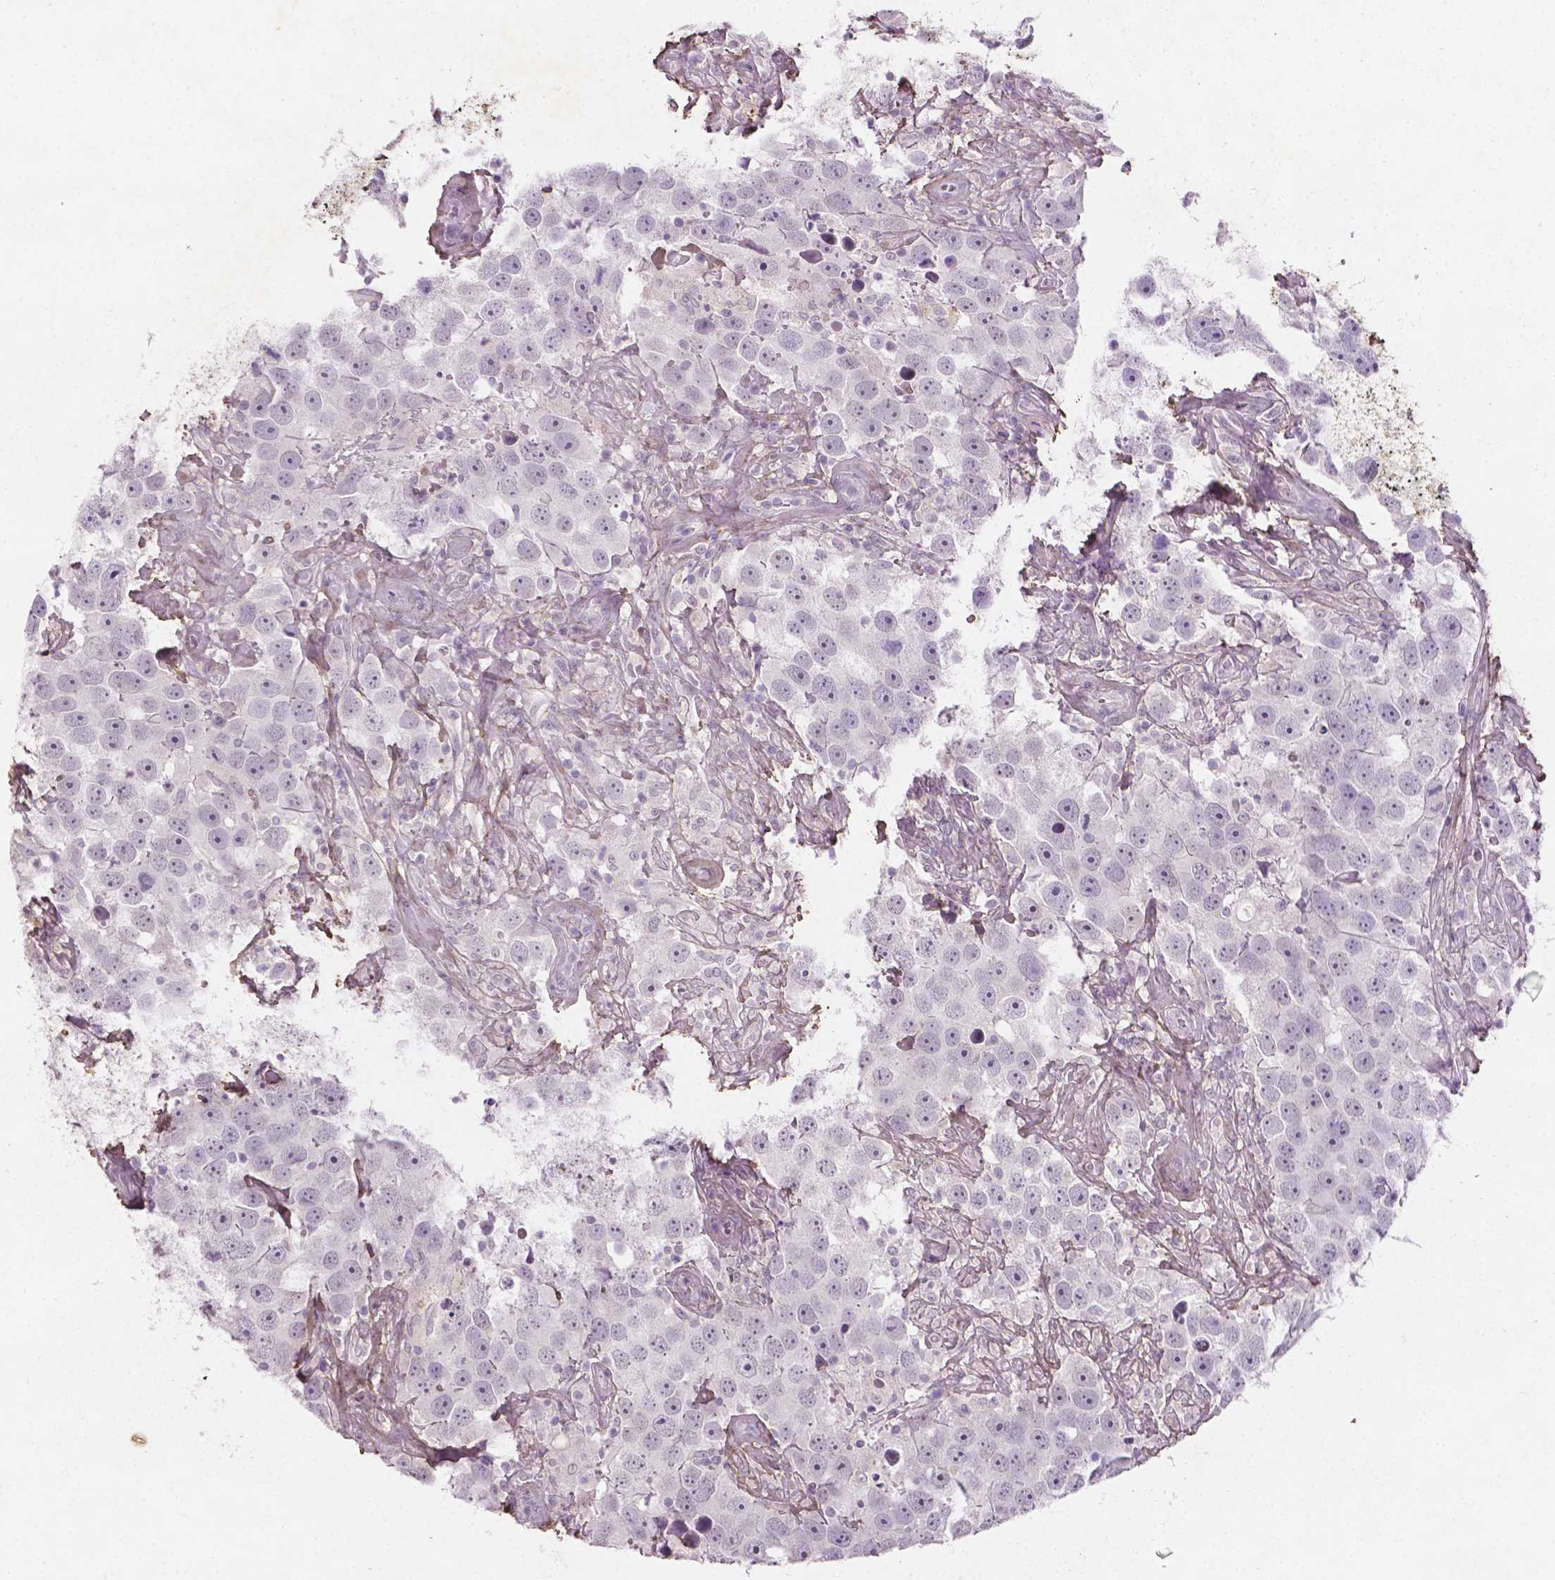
{"staining": {"intensity": "negative", "quantity": "none", "location": "none"}, "tissue": "testis cancer", "cell_type": "Tumor cells", "image_type": "cancer", "snomed": [{"axis": "morphology", "description": "Seminoma, NOS"}, {"axis": "topography", "description": "Testis"}], "caption": "This is an immunohistochemistry (IHC) histopathology image of seminoma (testis). There is no expression in tumor cells.", "gene": "DLG2", "patient": {"sex": "male", "age": 49}}